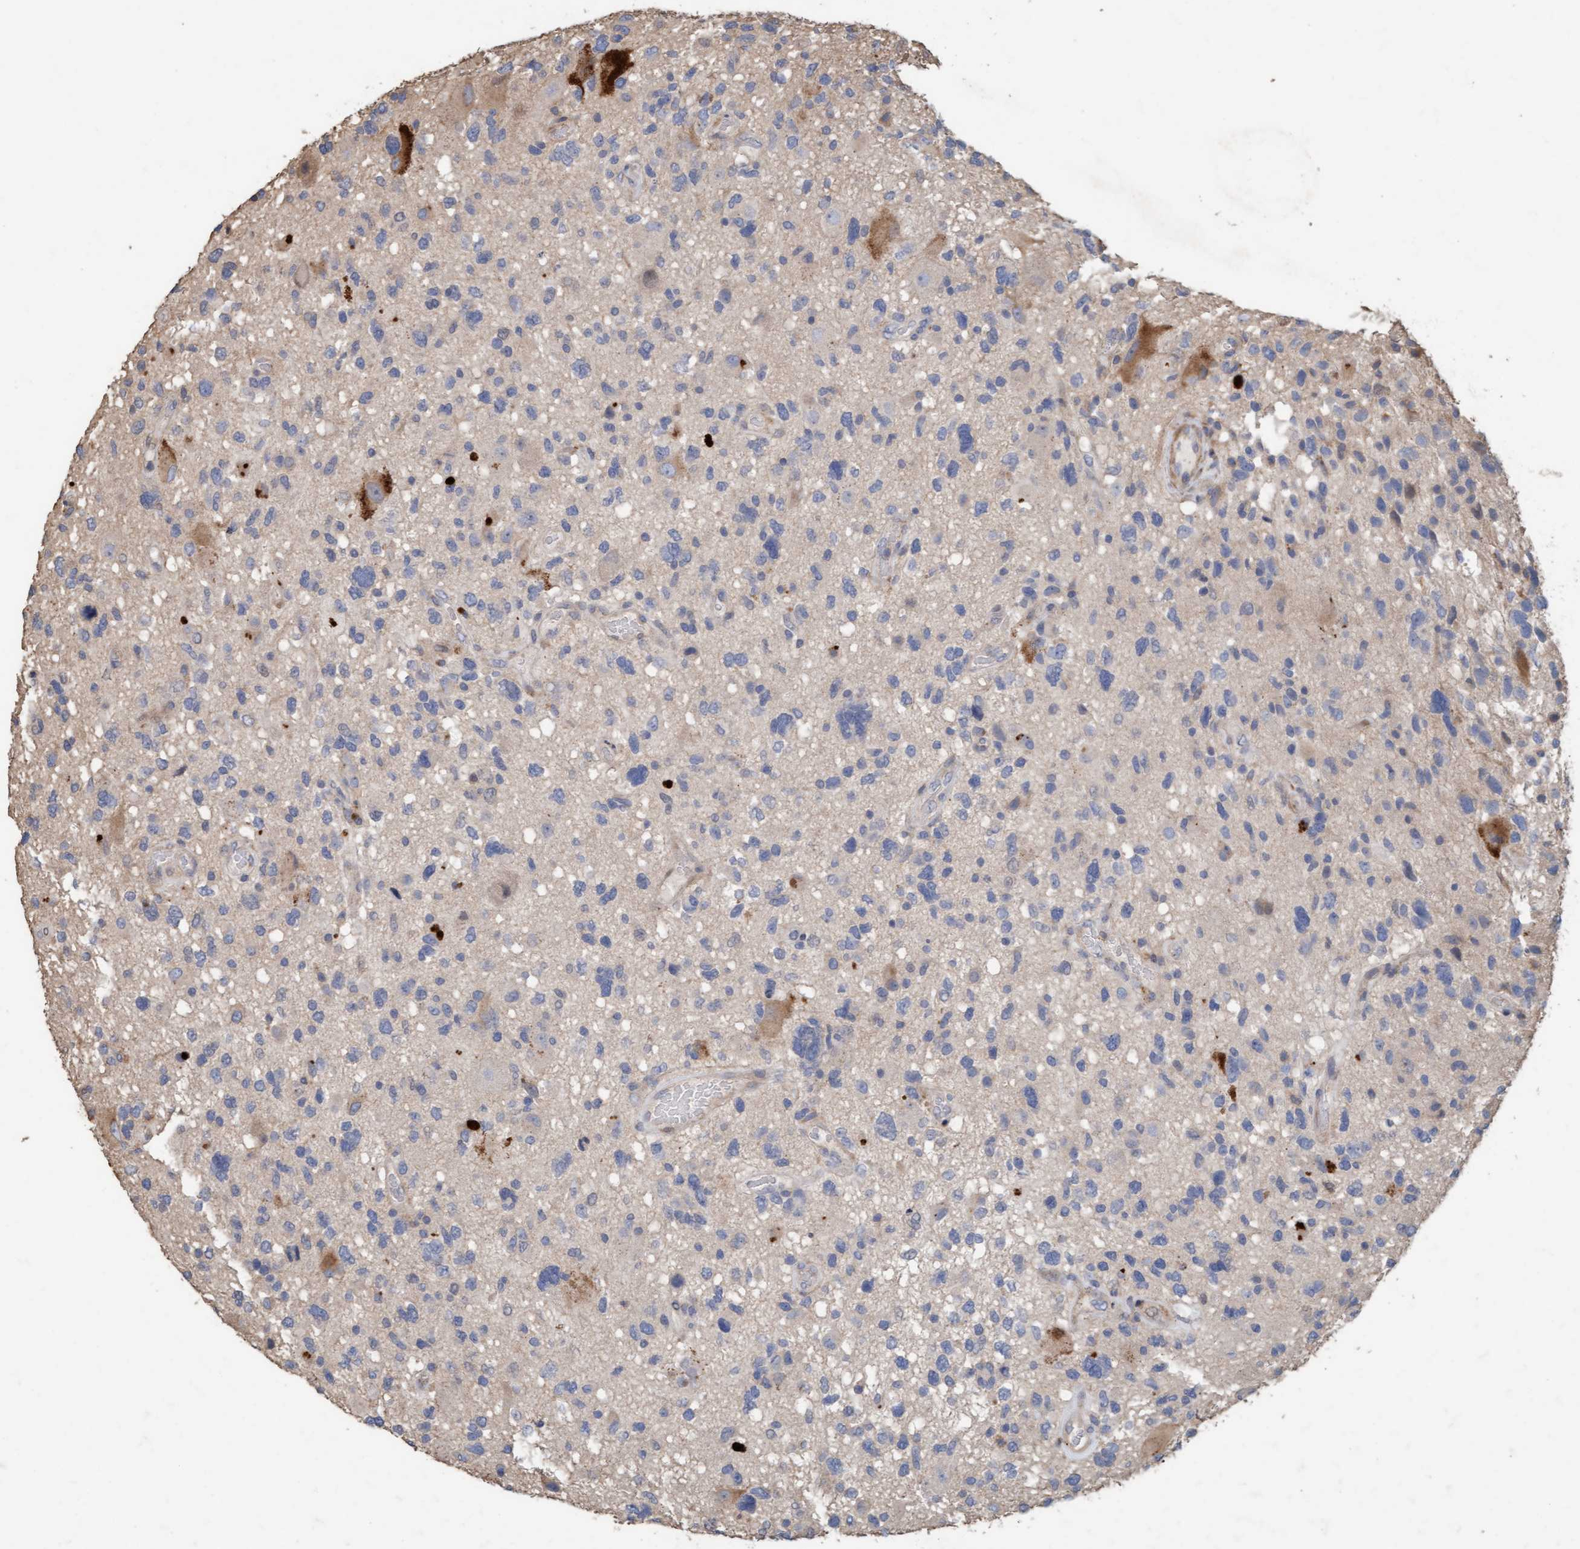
{"staining": {"intensity": "negative", "quantity": "none", "location": "none"}, "tissue": "glioma", "cell_type": "Tumor cells", "image_type": "cancer", "snomed": [{"axis": "morphology", "description": "Glioma, malignant, High grade"}, {"axis": "topography", "description": "Brain"}], "caption": "Tumor cells are negative for protein expression in human malignant glioma (high-grade).", "gene": "LONRF1", "patient": {"sex": "male", "age": 33}}